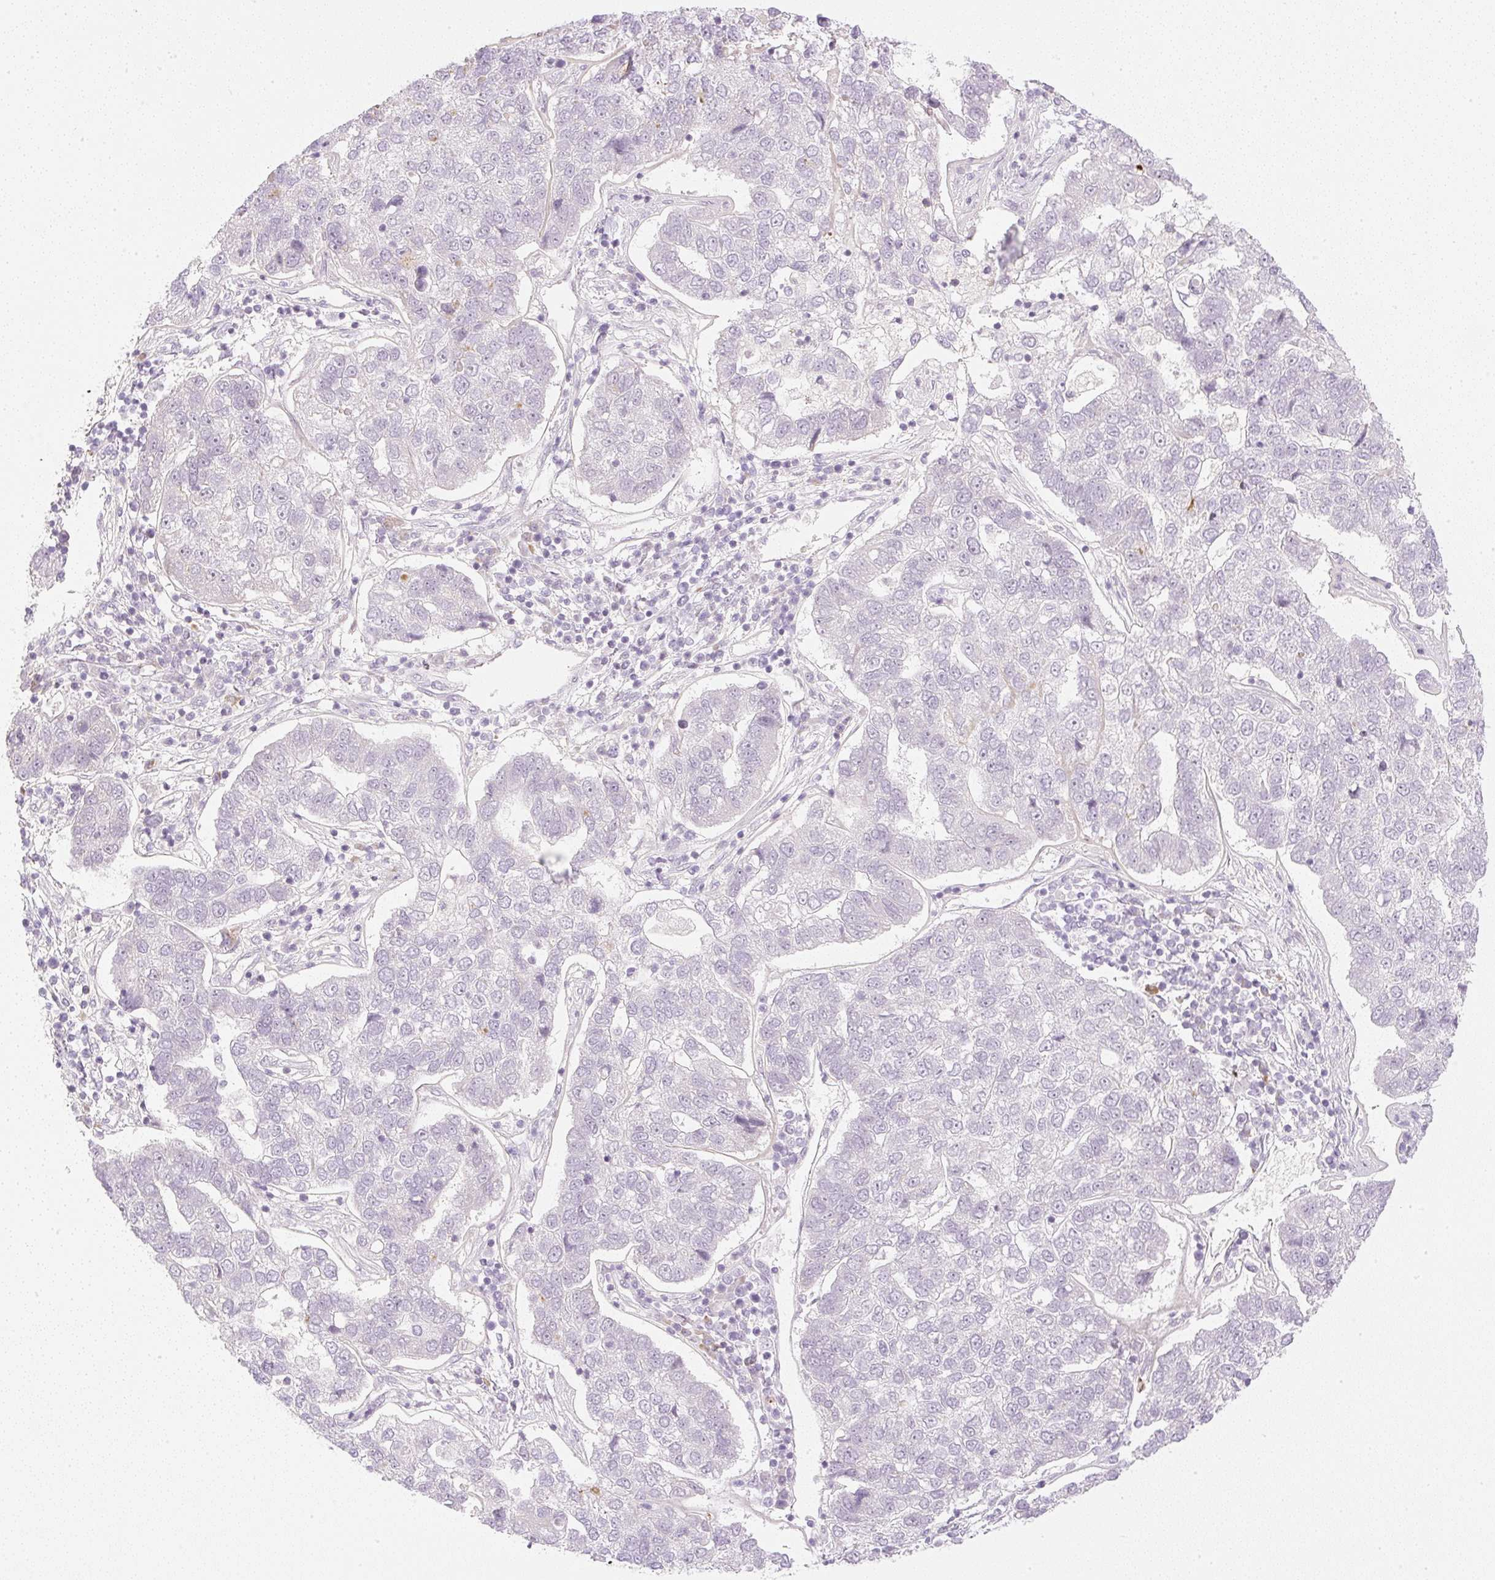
{"staining": {"intensity": "negative", "quantity": "none", "location": "none"}, "tissue": "pancreatic cancer", "cell_type": "Tumor cells", "image_type": "cancer", "snomed": [{"axis": "morphology", "description": "Adenocarcinoma, NOS"}, {"axis": "topography", "description": "Pancreas"}], "caption": "Immunohistochemistry (IHC) of human pancreatic adenocarcinoma demonstrates no positivity in tumor cells.", "gene": "AAR2", "patient": {"sex": "female", "age": 61}}